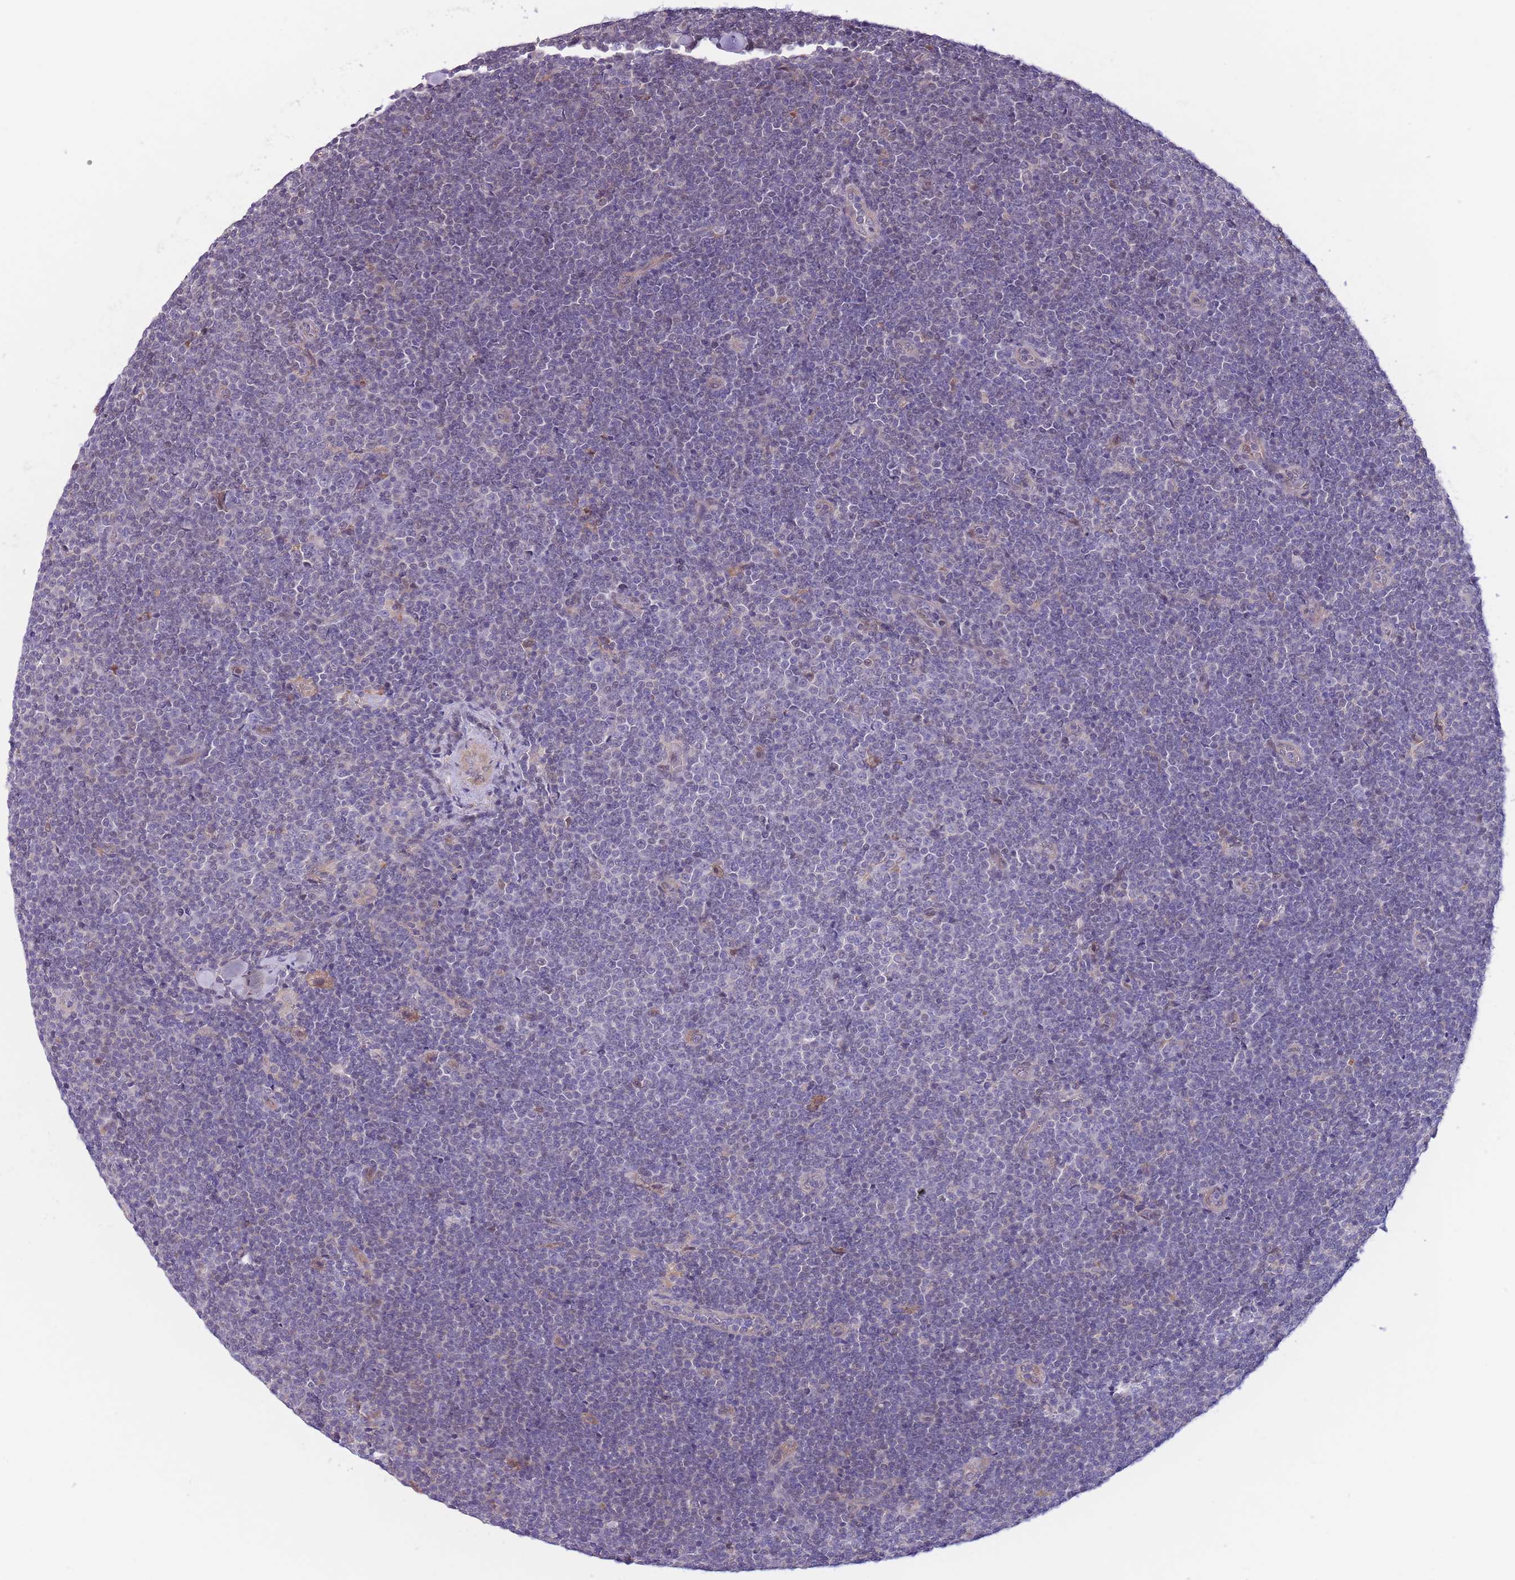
{"staining": {"intensity": "negative", "quantity": "none", "location": "none"}, "tissue": "lymphoma", "cell_type": "Tumor cells", "image_type": "cancer", "snomed": [{"axis": "morphology", "description": "Malignant lymphoma, non-Hodgkin's type, Low grade"}, {"axis": "topography", "description": "Lymph node"}], "caption": "An IHC micrograph of malignant lymphoma, non-Hodgkin's type (low-grade) is shown. There is no staining in tumor cells of malignant lymphoma, non-Hodgkin's type (low-grade). (DAB (3,3'-diaminobenzidine) immunohistochemistry (IHC) with hematoxylin counter stain).", "gene": "C9orf152", "patient": {"sex": "male", "age": 48}}